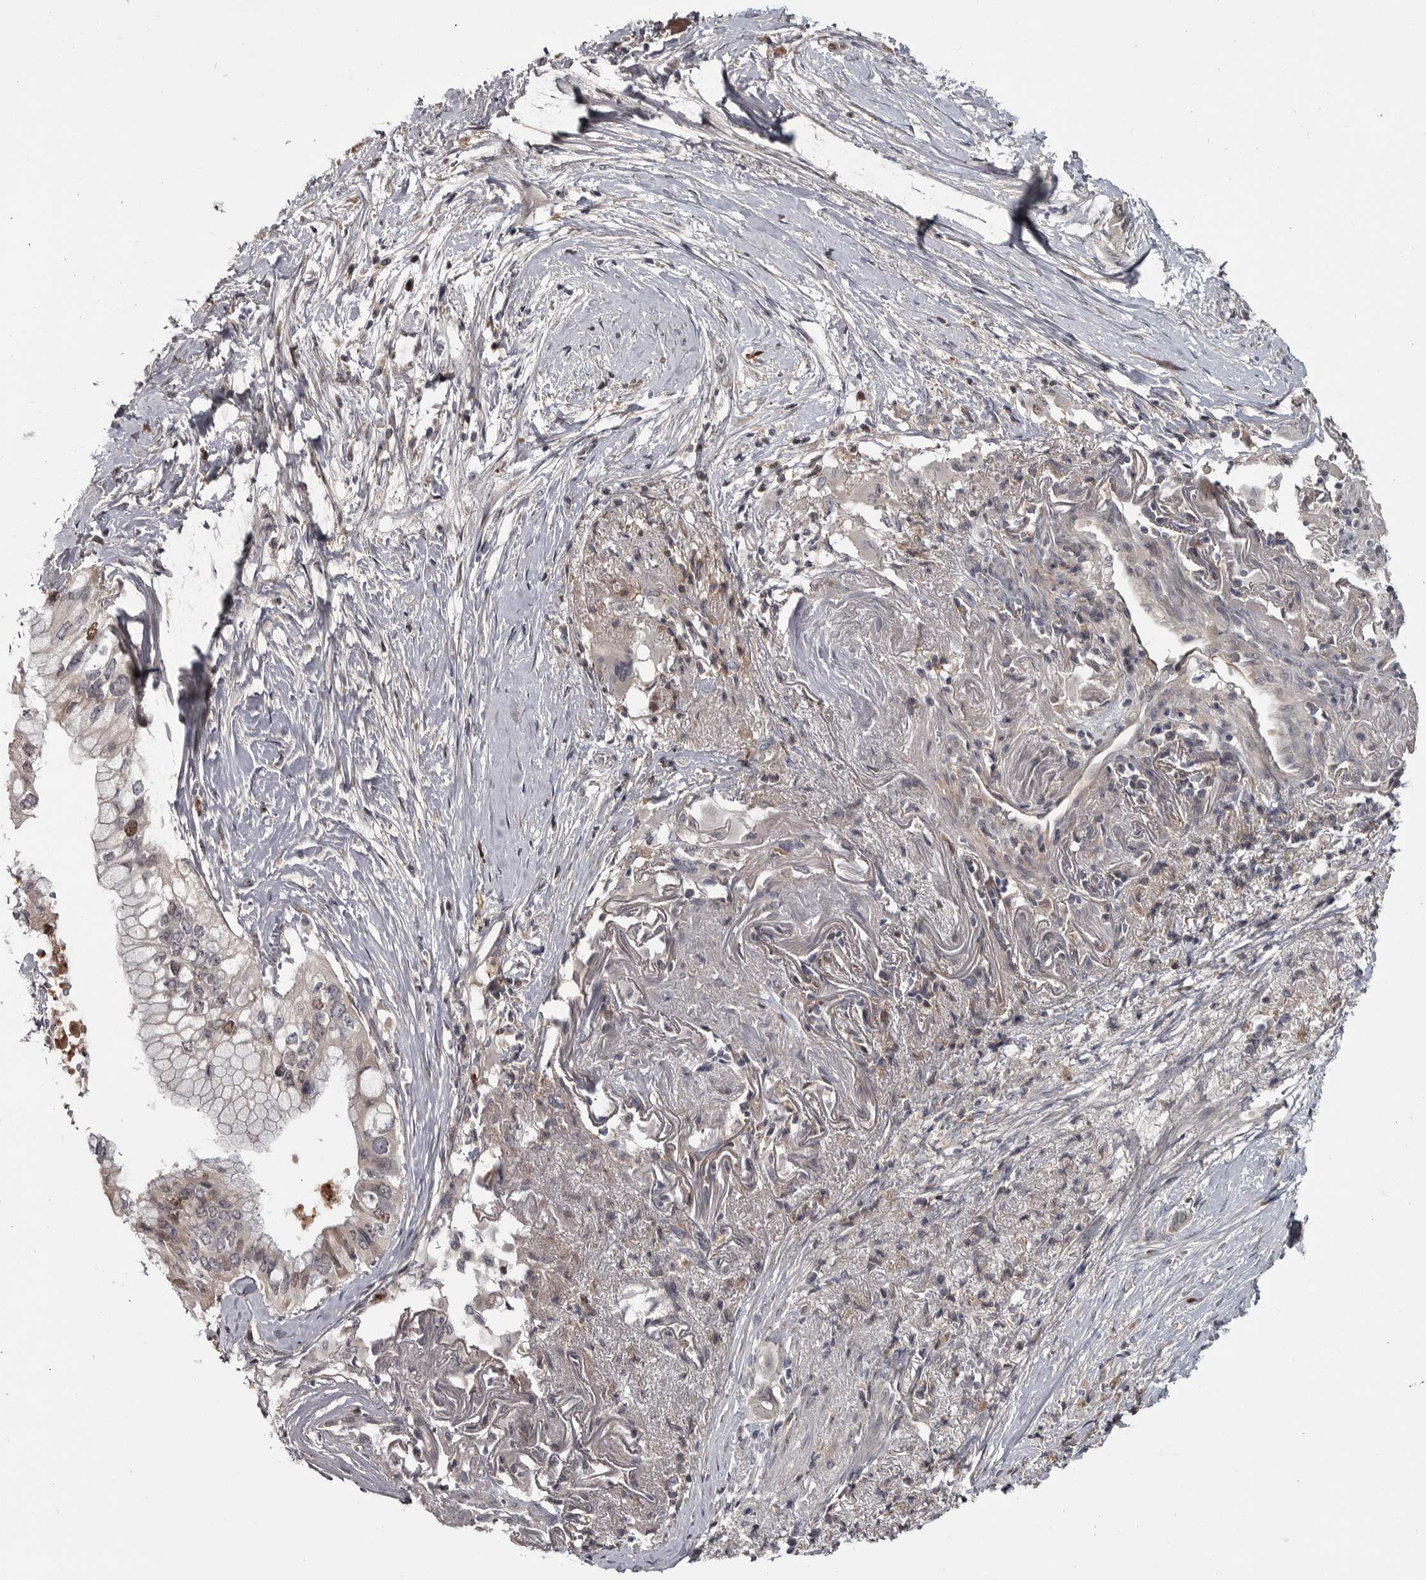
{"staining": {"intensity": "moderate", "quantity": "<25%", "location": "nuclear"}, "tissue": "pancreatic cancer", "cell_type": "Tumor cells", "image_type": "cancer", "snomed": [{"axis": "morphology", "description": "Adenocarcinoma, NOS"}, {"axis": "topography", "description": "Pancreas"}], "caption": "The histopathology image exhibits a brown stain indicating the presence of a protein in the nuclear of tumor cells in pancreatic adenocarcinoma.", "gene": "ZNF277", "patient": {"sex": "male", "age": 66}}